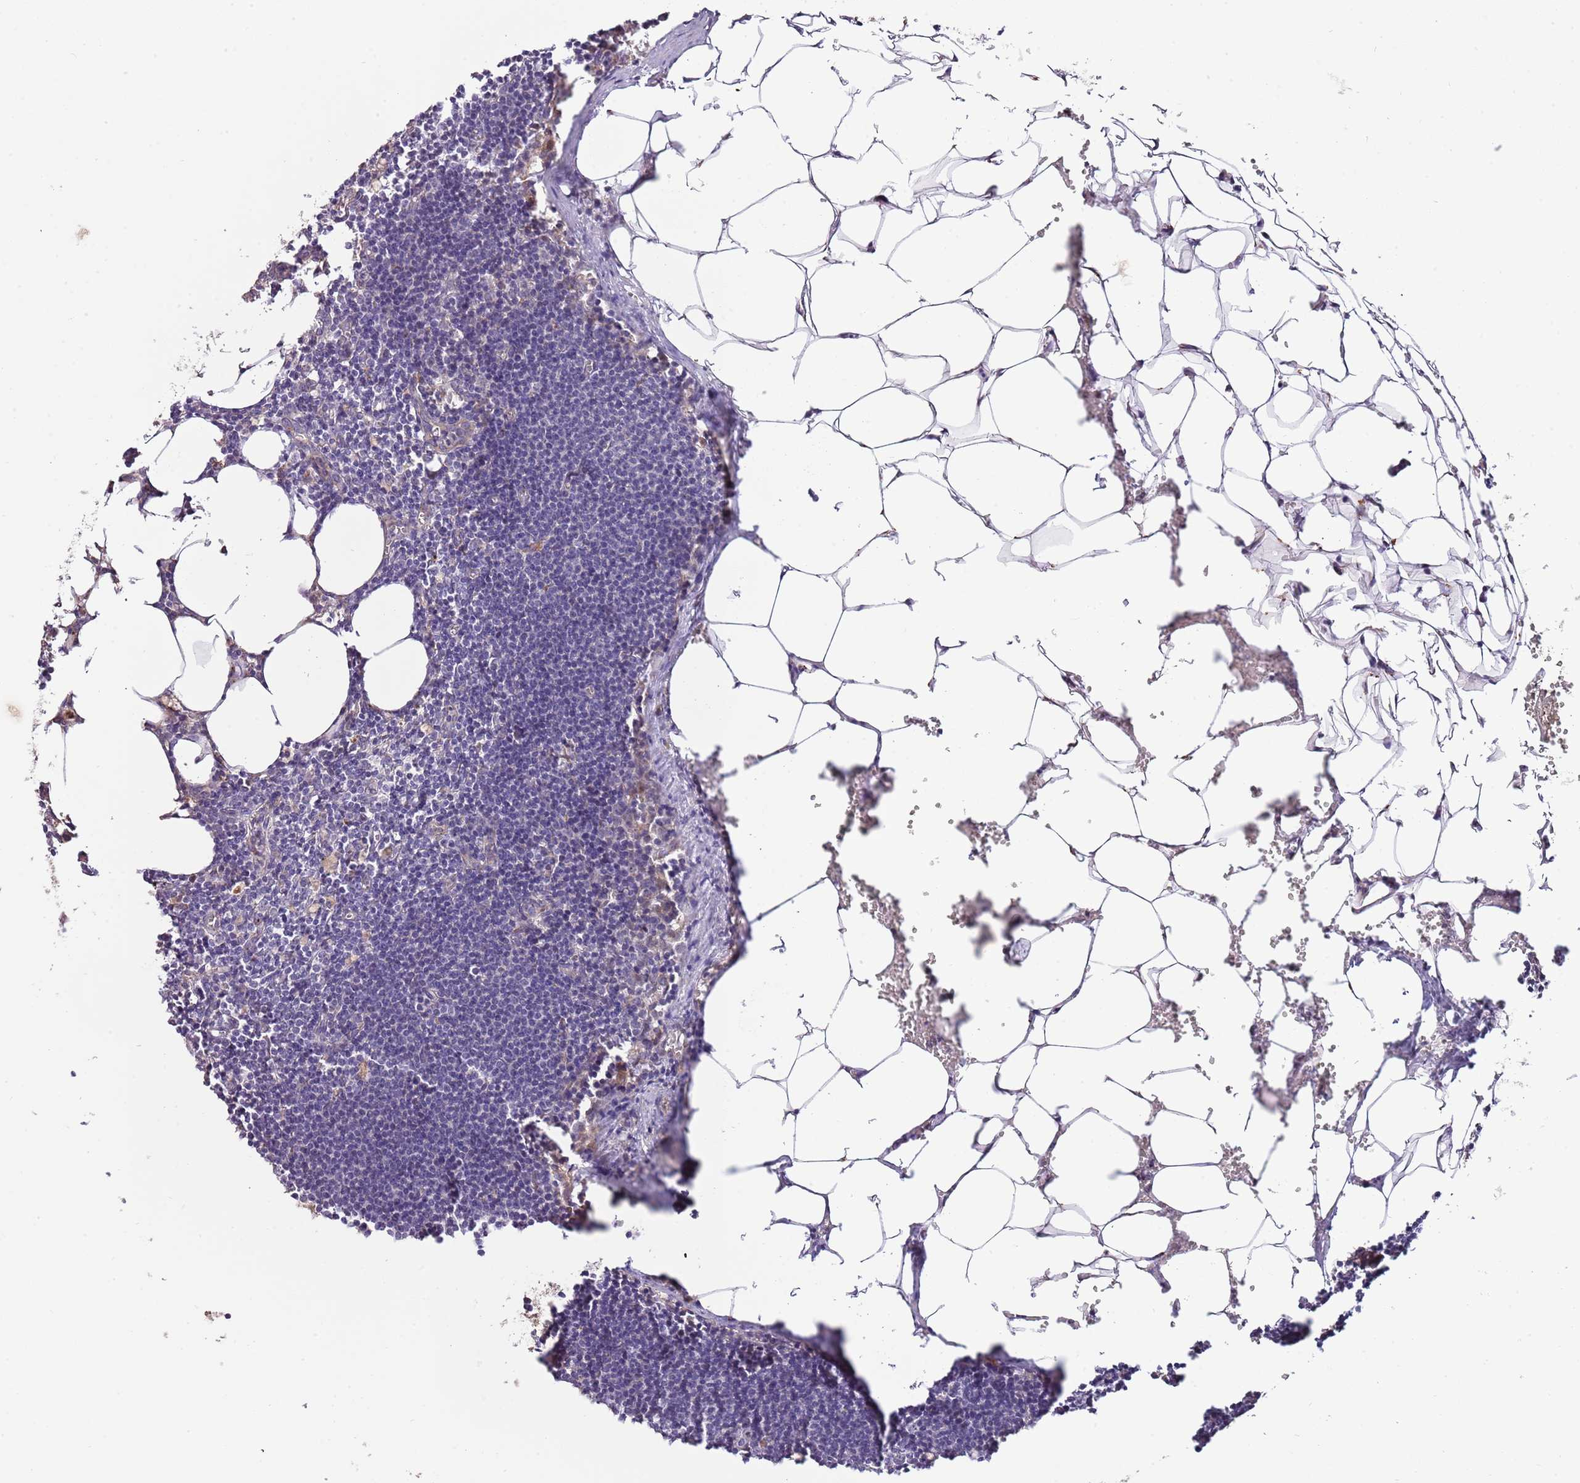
{"staining": {"intensity": "moderate", "quantity": "25%-75%", "location": "cytoplasmic/membranous"}, "tissue": "lymph node", "cell_type": "Germinal center cells", "image_type": "normal", "snomed": [{"axis": "morphology", "description": "Normal tissue, NOS"}, {"axis": "topography", "description": "Lymph node"}], "caption": "Lymph node stained for a protein shows moderate cytoplasmic/membranous positivity in germinal center cells. Nuclei are stained in blue.", "gene": "DOCK6", "patient": {"sex": "female", "age": 30}}